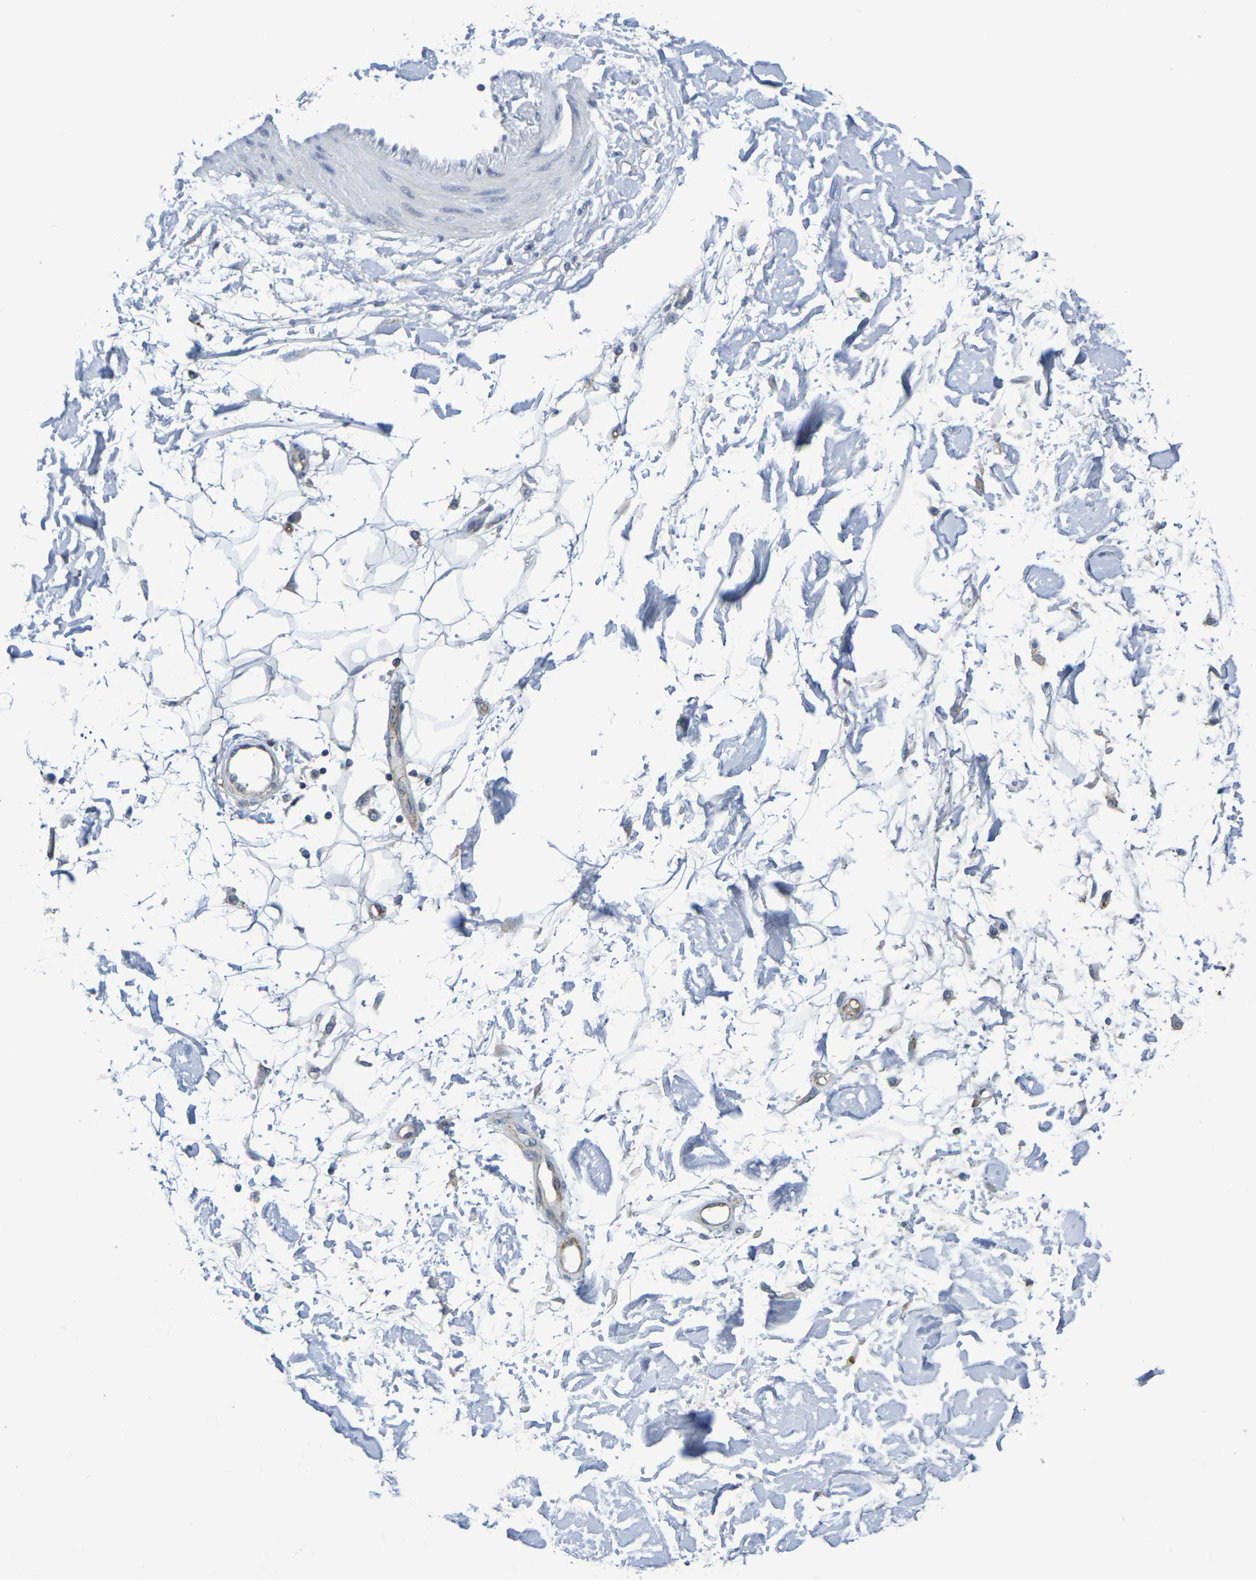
{"staining": {"intensity": "negative", "quantity": "none", "location": "none"}, "tissue": "adipose tissue", "cell_type": "Adipocytes", "image_type": "normal", "snomed": [{"axis": "morphology", "description": "Squamous cell carcinoma, NOS"}, {"axis": "topography", "description": "Skin"}], "caption": "Micrograph shows no protein expression in adipocytes of normal adipose tissue.", "gene": "CHRNB1", "patient": {"sex": "male", "age": 83}}